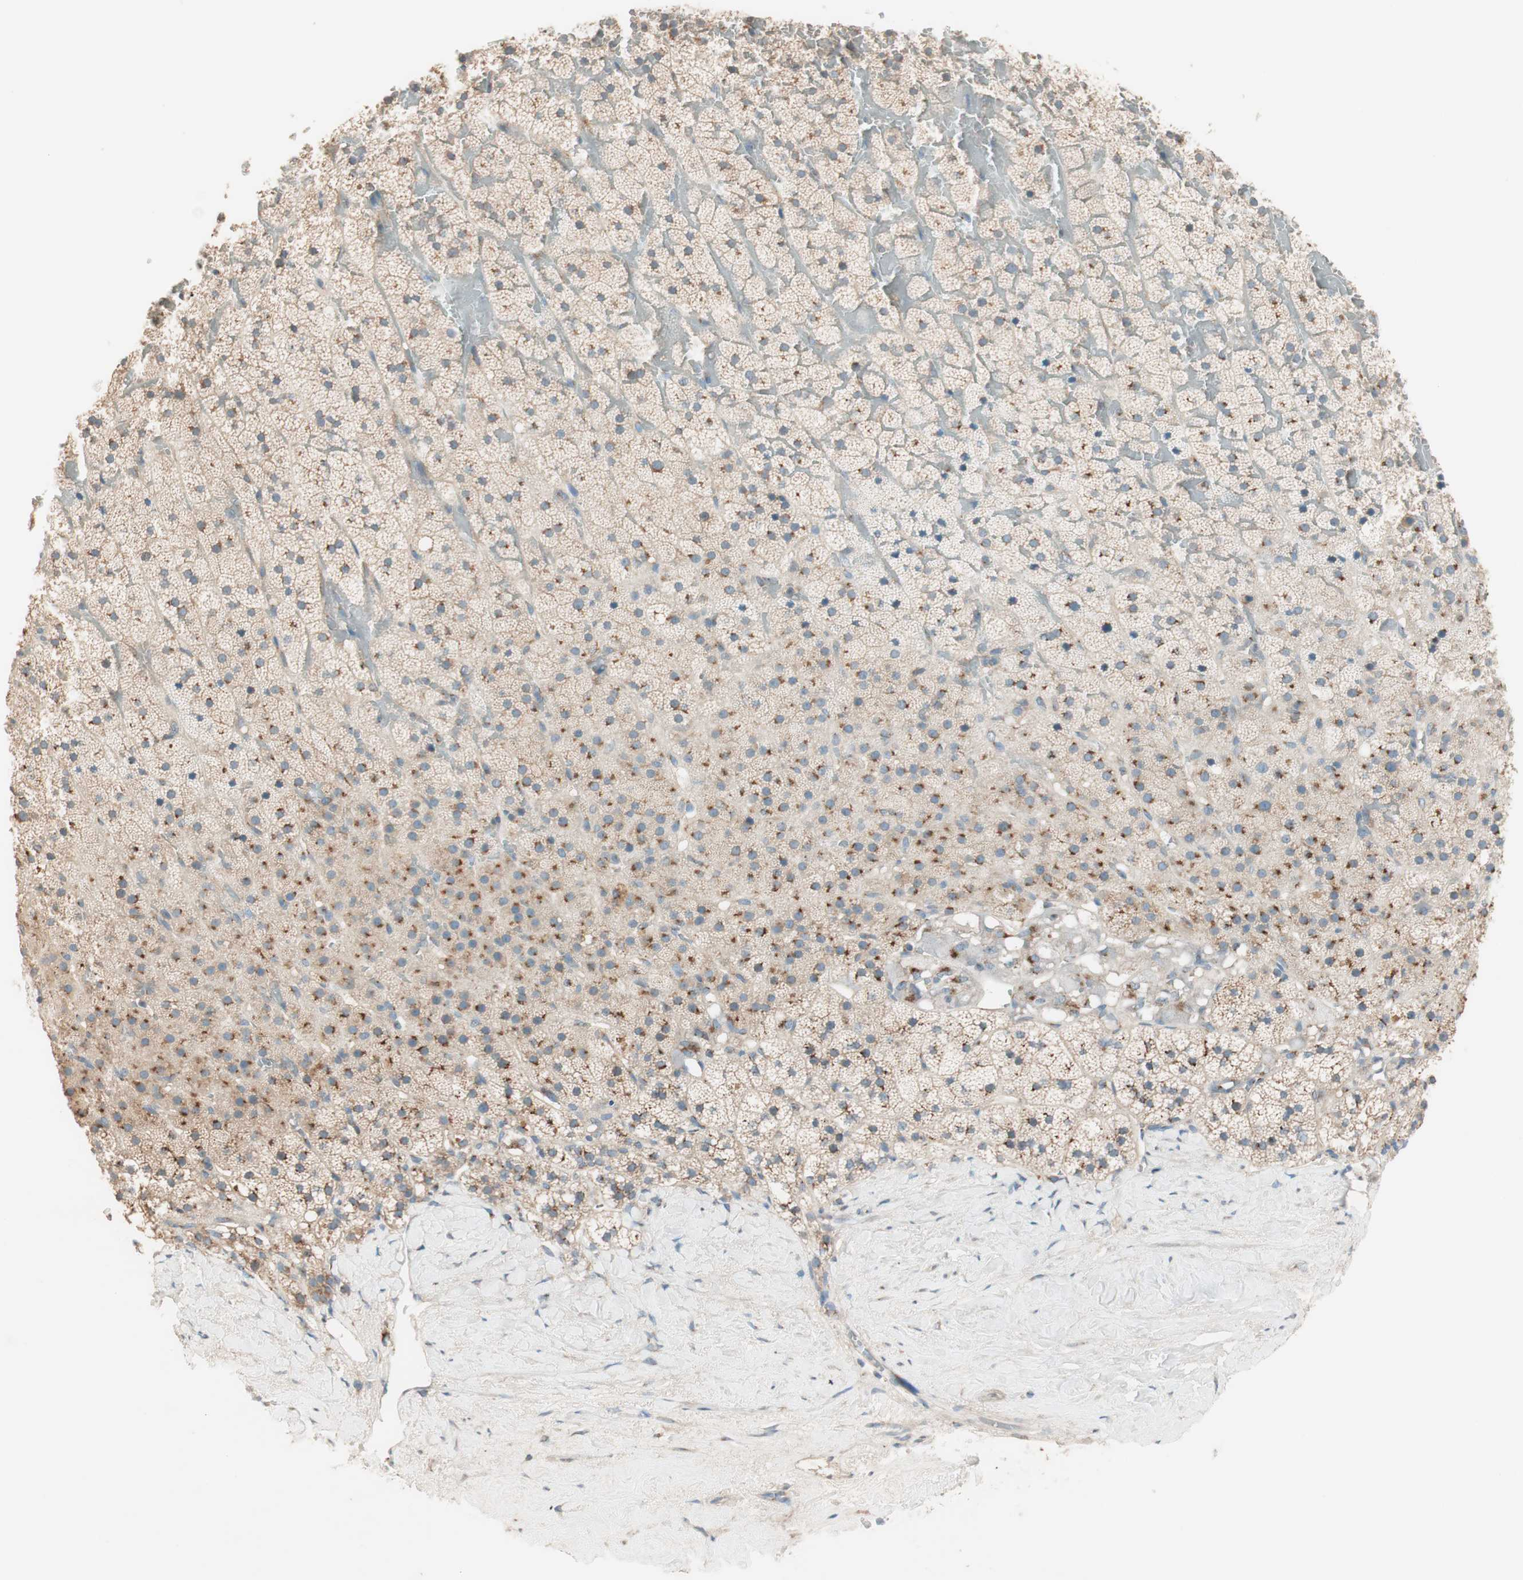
{"staining": {"intensity": "moderate", "quantity": ">75%", "location": "cytoplasmic/membranous"}, "tissue": "adrenal gland", "cell_type": "Glandular cells", "image_type": "normal", "snomed": [{"axis": "morphology", "description": "Normal tissue, NOS"}, {"axis": "topography", "description": "Adrenal gland"}], "caption": "The photomicrograph exhibits immunohistochemical staining of unremarkable adrenal gland. There is moderate cytoplasmic/membranous positivity is seen in about >75% of glandular cells.", "gene": "SEC16A", "patient": {"sex": "male", "age": 35}}